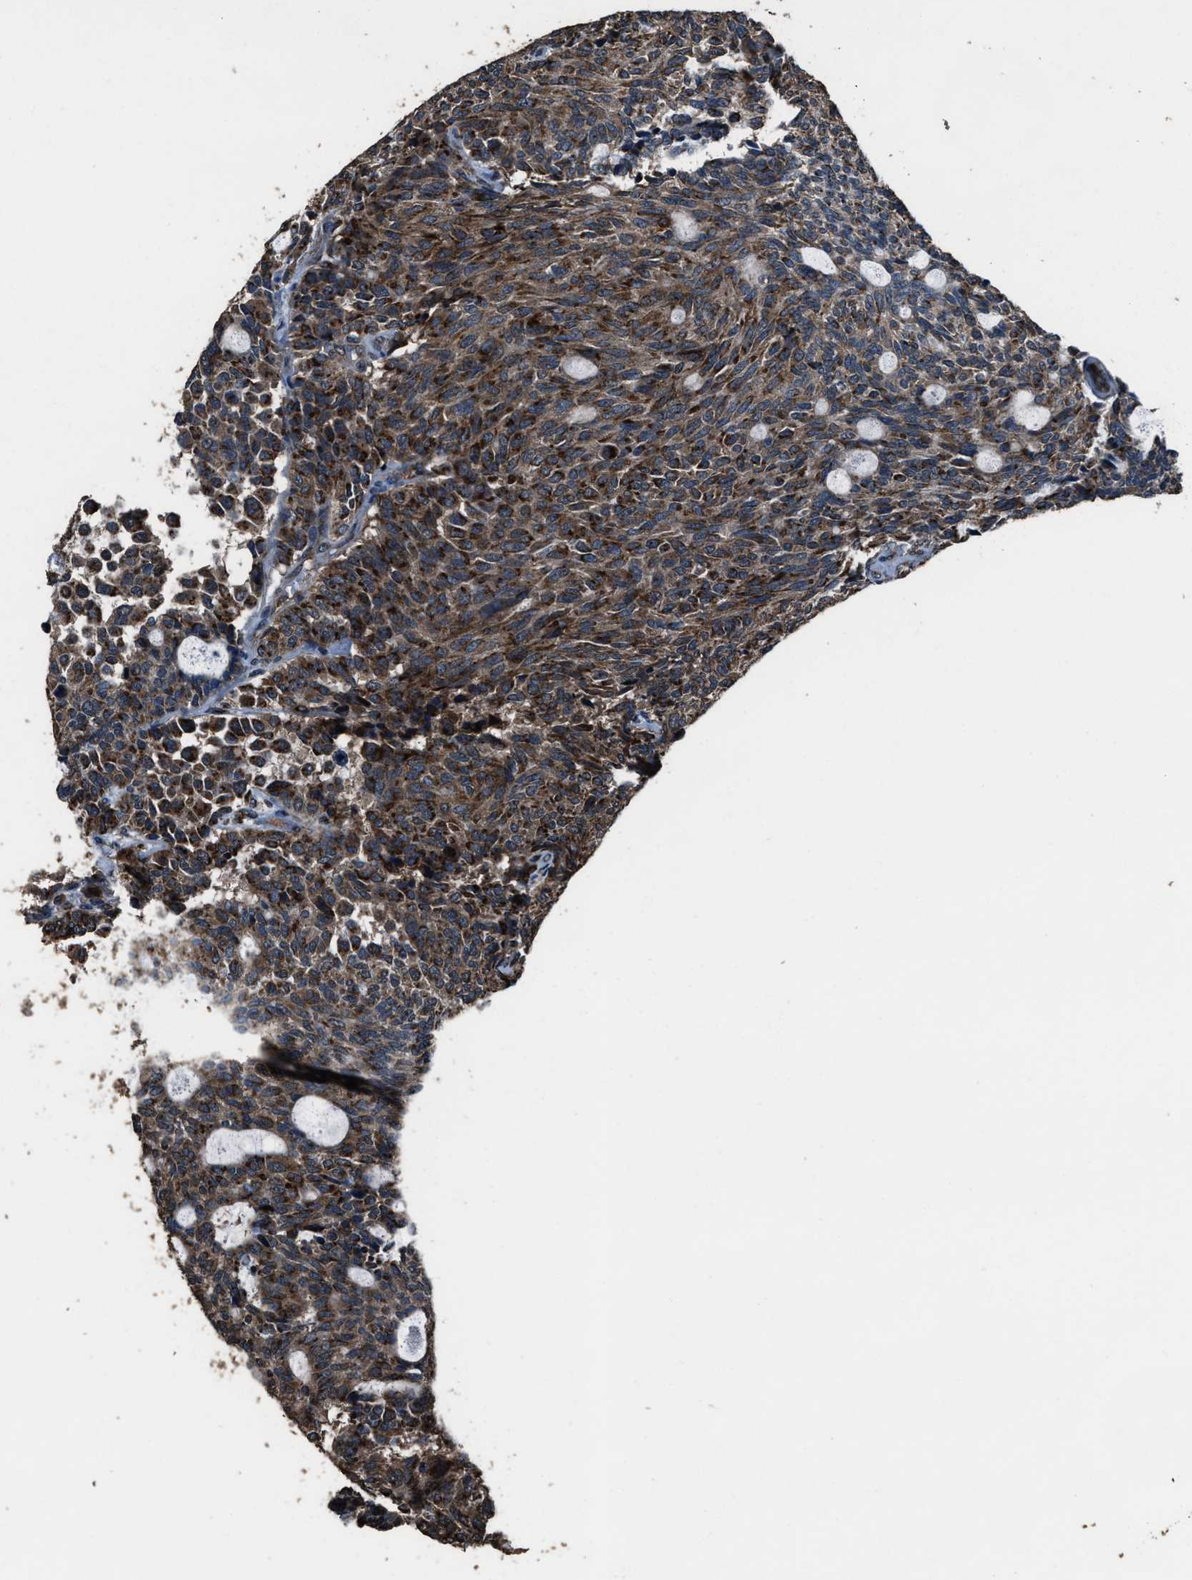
{"staining": {"intensity": "strong", "quantity": ">75%", "location": "cytoplasmic/membranous"}, "tissue": "carcinoid", "cell_type": "Tumor cells", "image_type": "cancer", "snomed": [{"axis": "morphology", "description": "Carcinoid, malignant, NOS"}, {"axis": "topography", "description": "Pancreas"}], "caption": "Brown immunohistochemical staining in carcinoid (malignant) reveals strong cytoplasmic/membranous staining in approximately >75% of tumor cells.", "gene": "SLC38A10", "patient": {"sex": "female", "age": 54}}